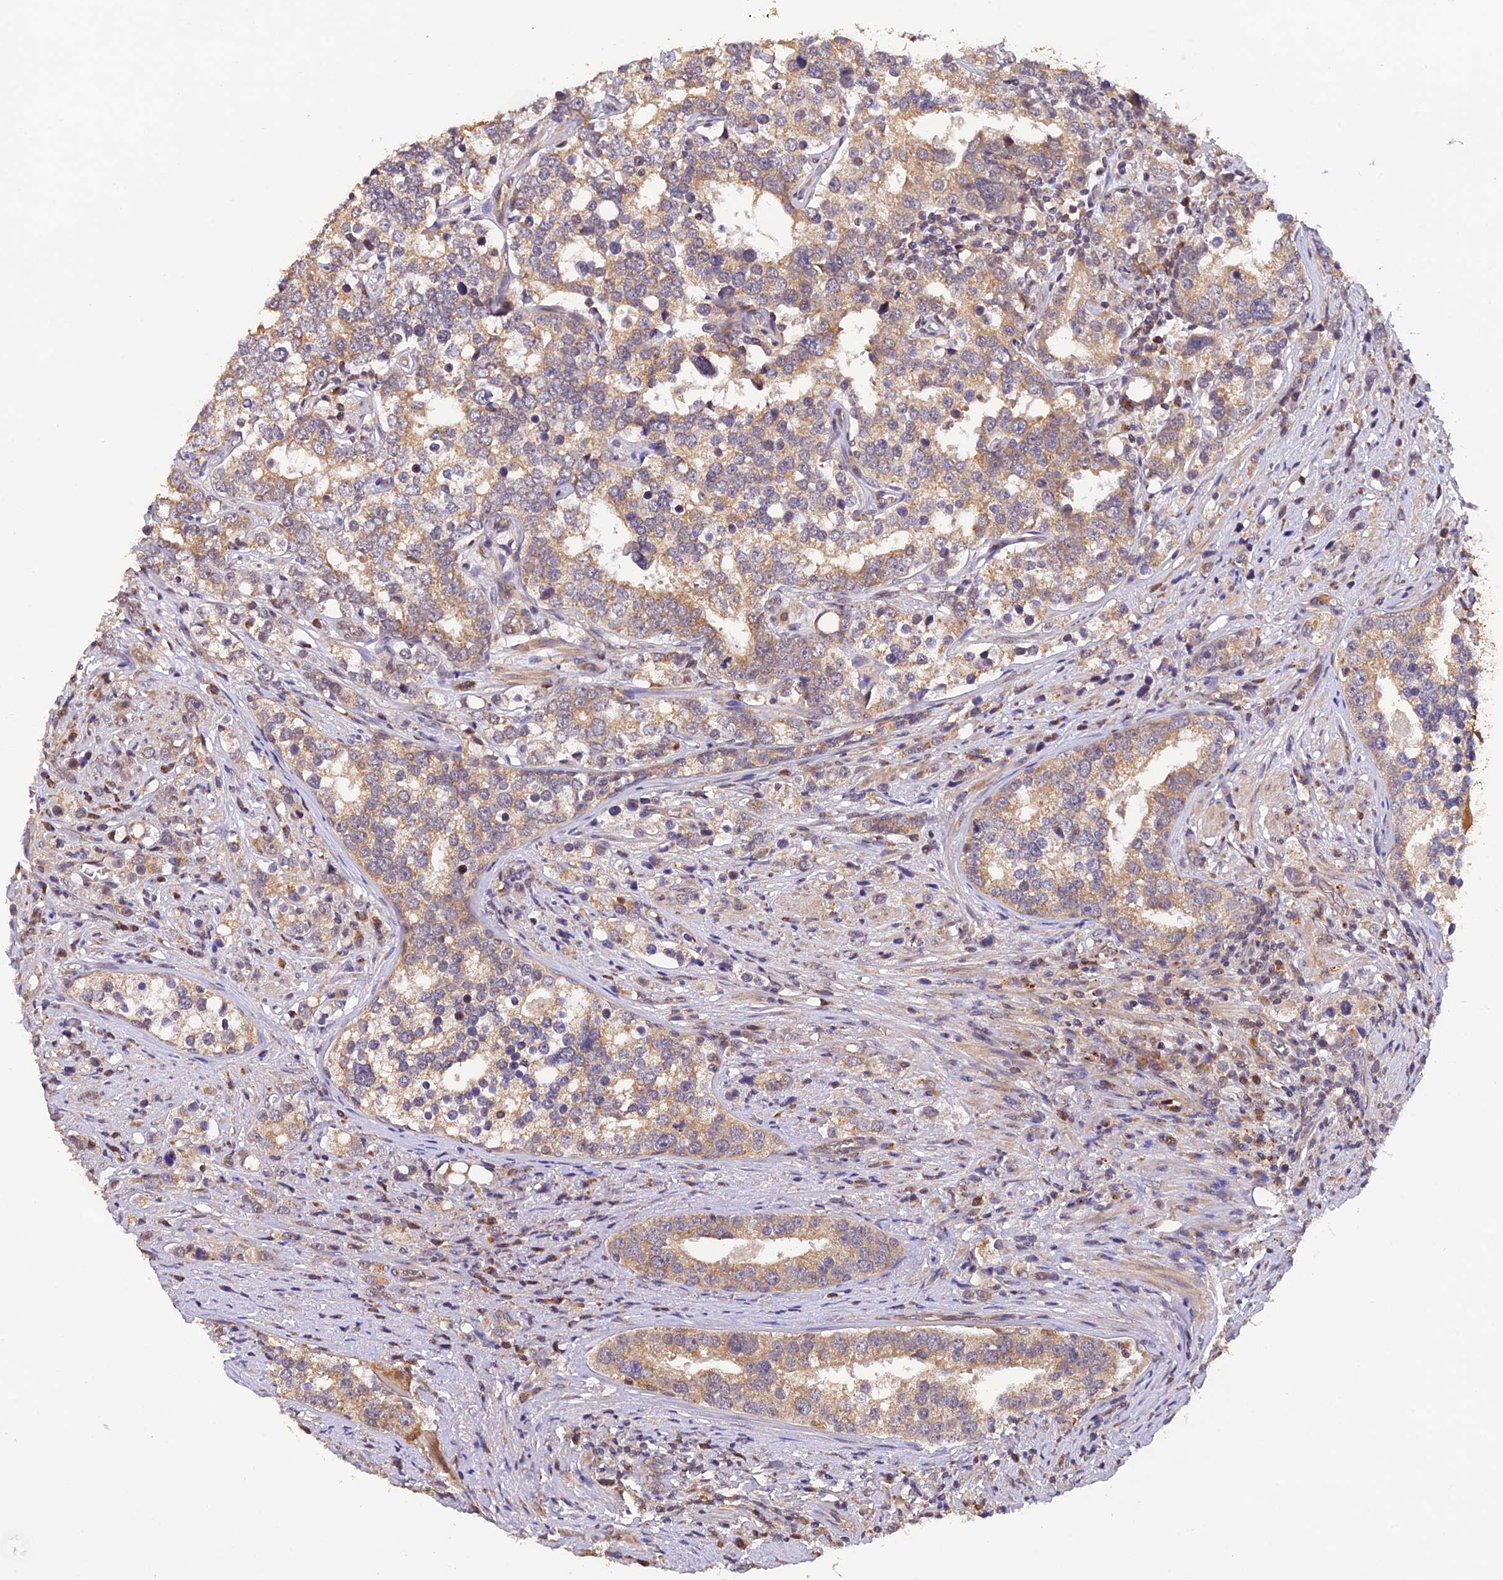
{"staining": {"intensity": "moderate", "quantity": ">75%", "location": "cytoplasmic/membranous"}, "tissue": "prostate cancer", "cell_type": "Tumor cells", "image_type": "cancer", "snomed": [{"axis": "morphology", "description": "Adenocarcinoma, High grade"}, {"axis": "topography", "description": "Prostate"}], "caption": "Immunohistochemistry (IHC) (DAB (3,3'-diaminobenzidine)) staining of prostate cancer reveals moderate cytoplasmic/membranous protein positivity in about >75% of tumor cells.", "gene": "MNS1", "patient": {"sex": "male", "age": 71}}